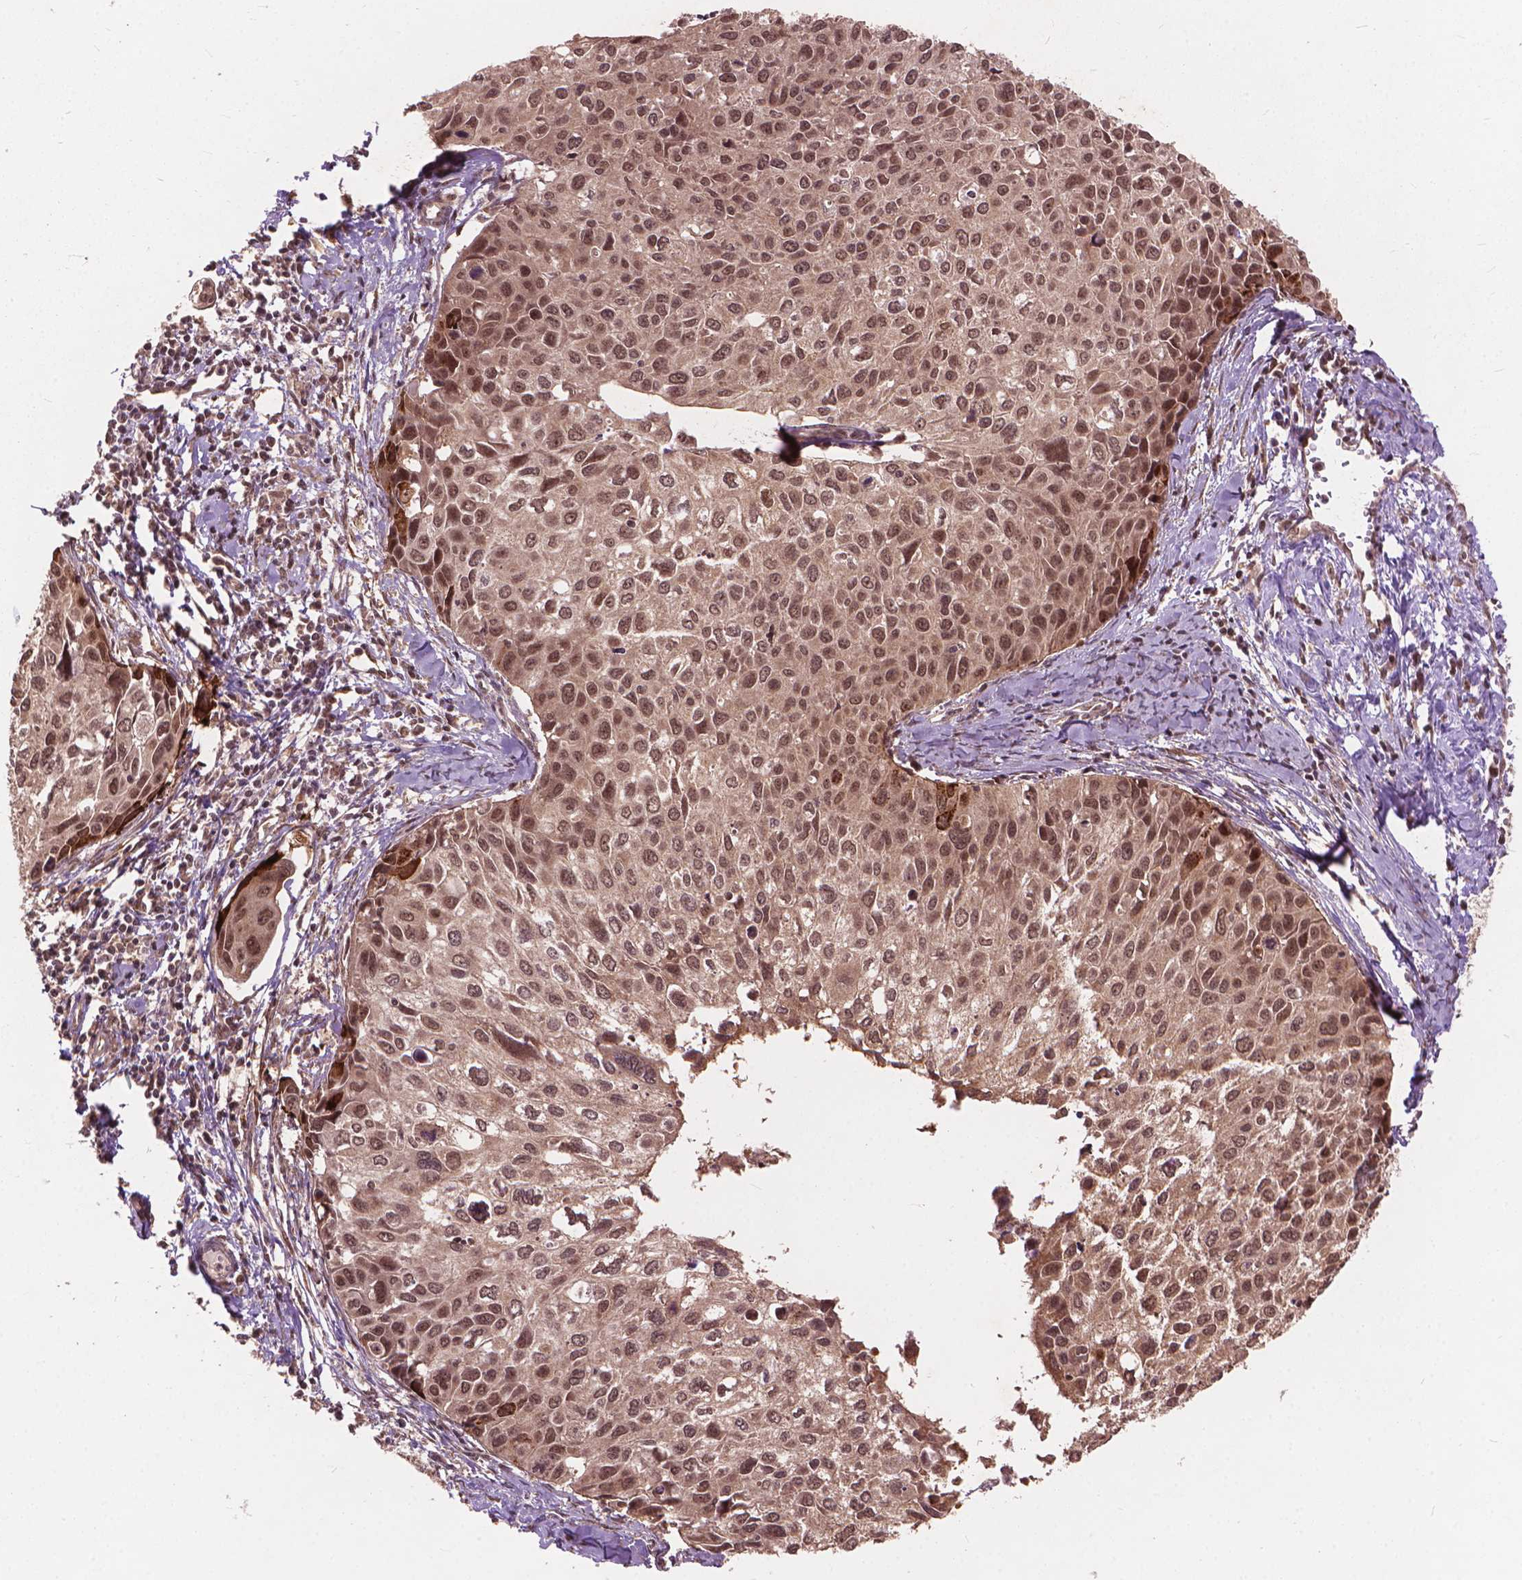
{"staining": {"intensity": "moderate", "quantity": ">75%", "location": "nuclear"}, "tissue": "cervical cancer", "cell_type": "Tumor cells", "image_type": "cancer", "snomed": [{"axis": "morphology", "description": "Squamous cell carcinoma, NOS"}, {"axis": "topography", "description": "Cervix"}], "caption": "A brown stain highlights moderate nuclear expression of a protein in cervical squamous cell carcinoma tumor cells.", "gene": "SSU72", "patient": {"sex": "female", "age": 50}}